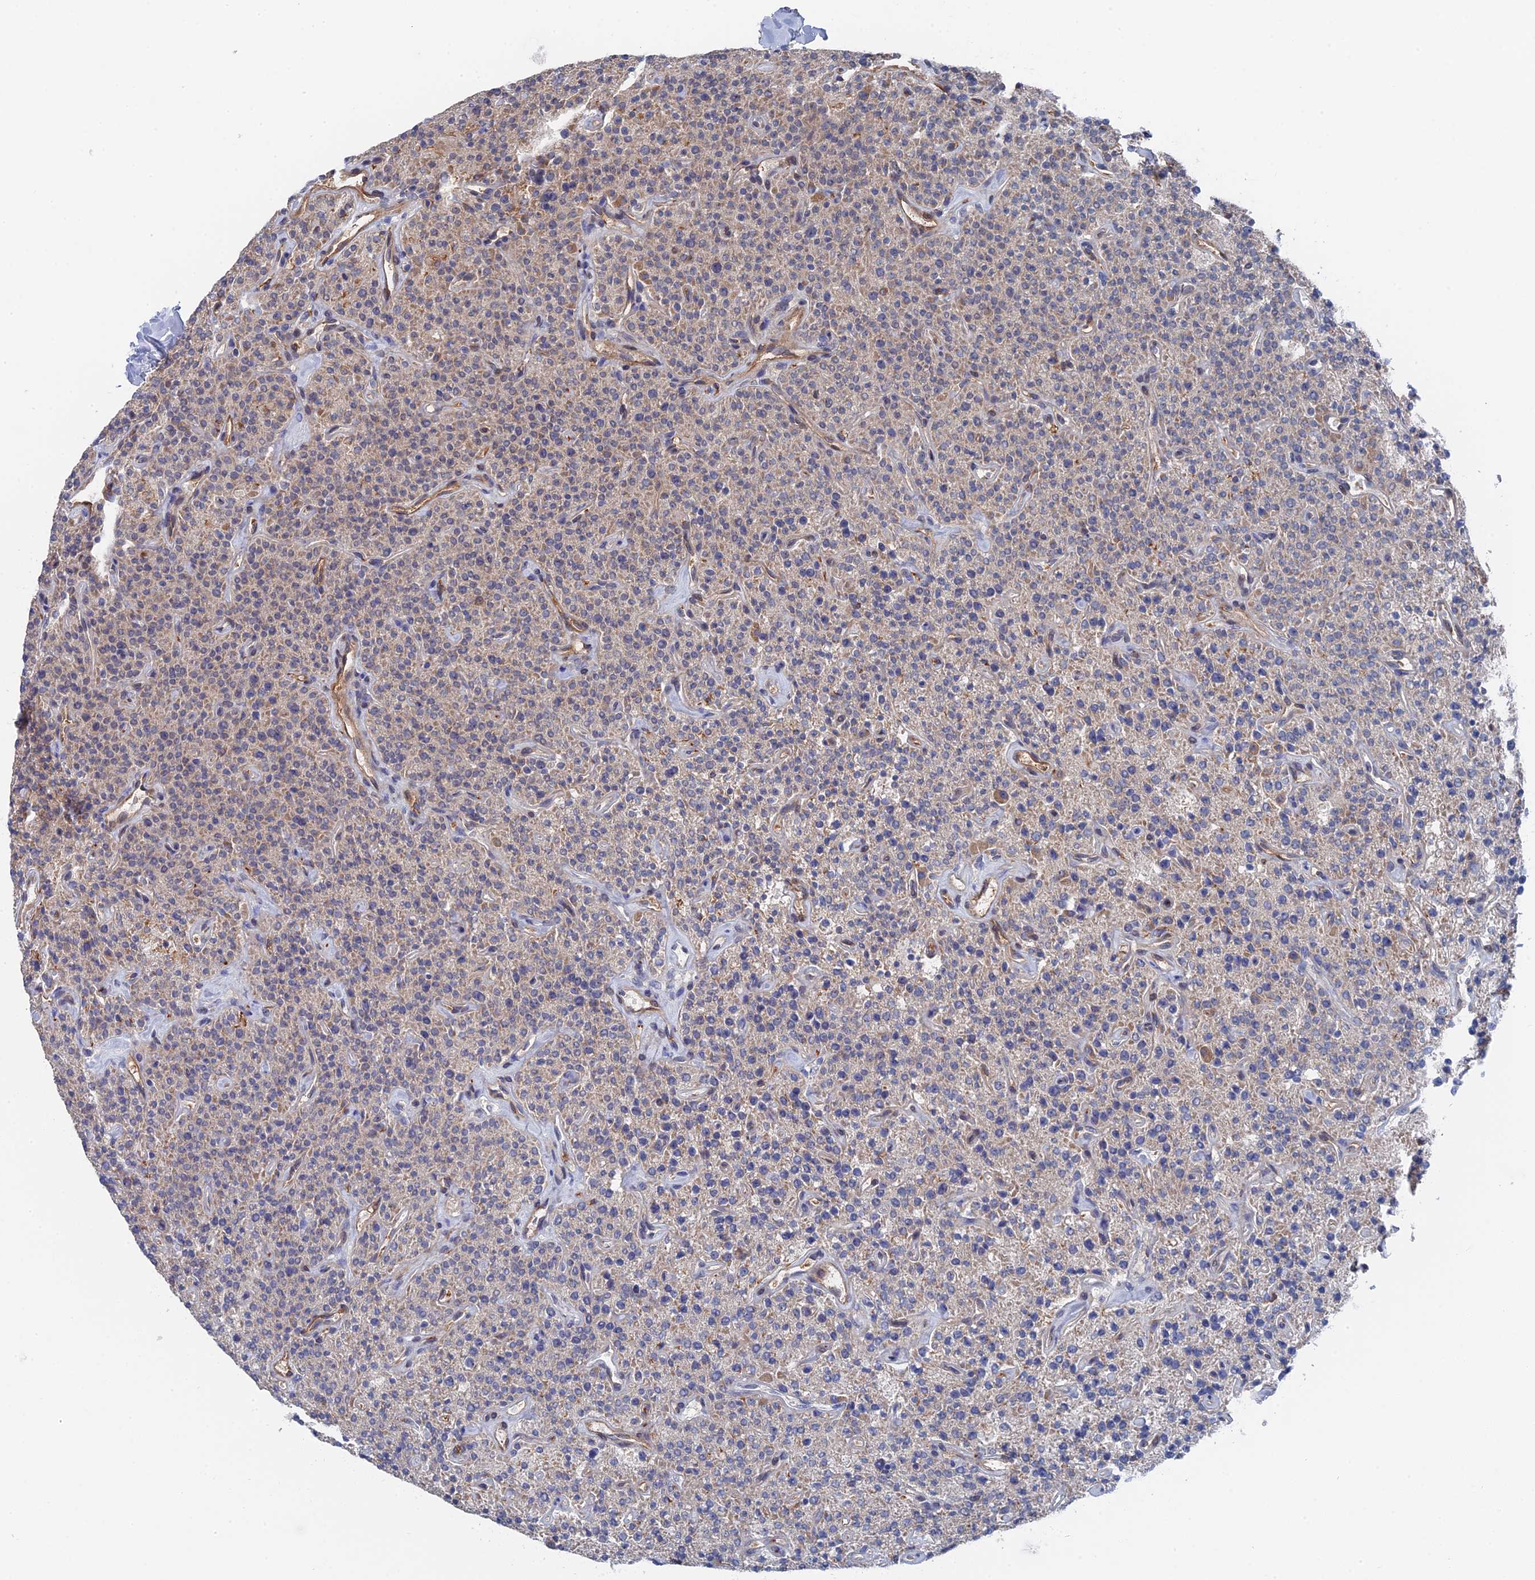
{"staining": {"intensity": "weak", "quantity": "<25%", "location": "cytoplasmic/membranous"}, "tissue": "parathyroid gland", "cell_type": "Glandular cells", "image_type": "normal", "snomed": [{"axis": "morphology", "description": "Normal tissue, NOS"}, {"axis": "topography", "description": "Parathyroid gland"}], "caption": "The immunohistochemistry photomicrograph has no significant positivity in glandular cells of parathyroid gland.", "gene": "MTHFSD", "patient": {"sex": "male", "age": 46}}